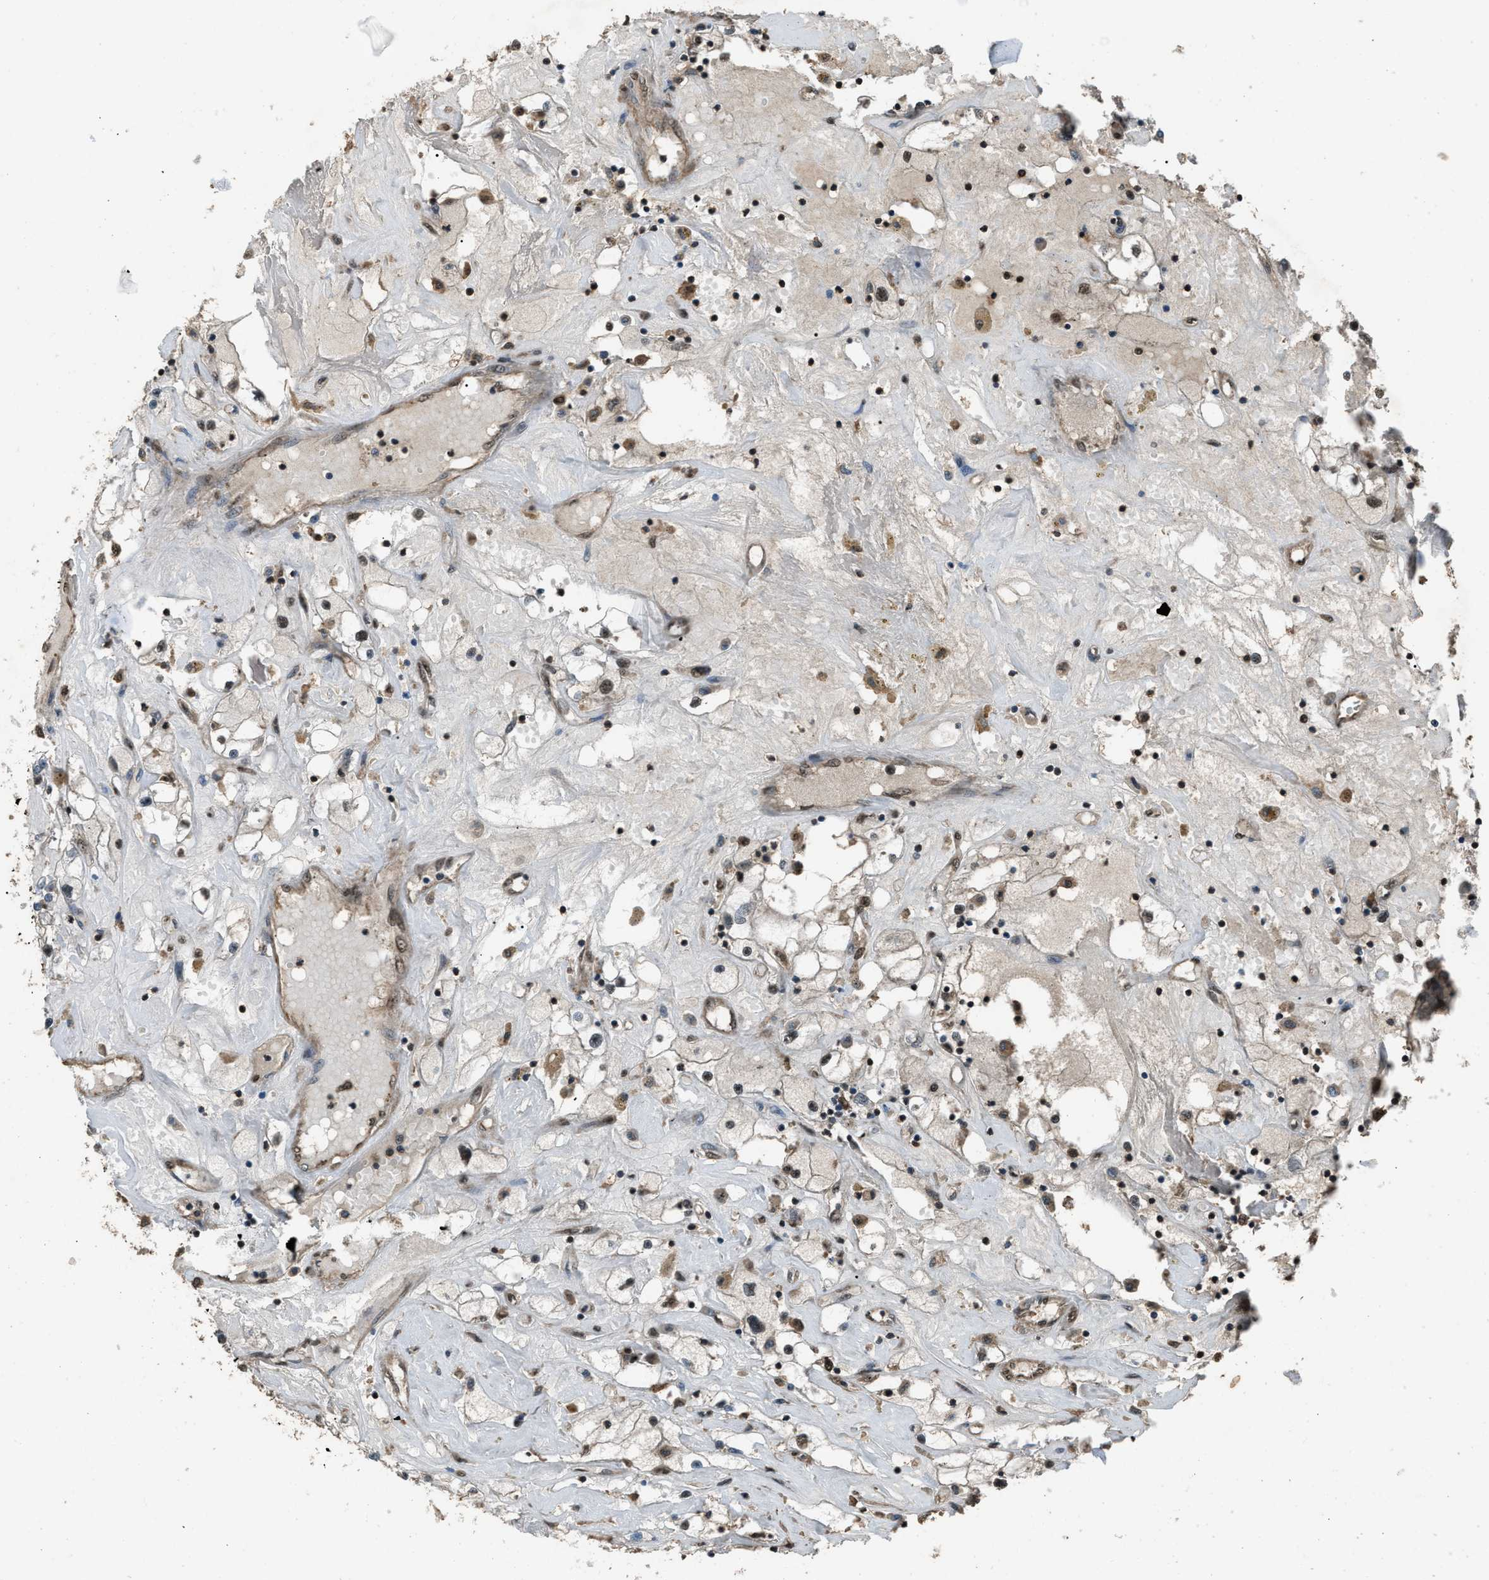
{"staining": {"intensity": "moderate", "quantity": "<25%", "location": "nuclear"}, "tissue": "renal cancer", "cell_type": "Tumor cells", "image_type": "cancer", "snomed": [{"axis": "morphology", "description": "Adenocarcinoma, NOS"}, {"axis": "topography", "description": "Kidney"}], "caption": "Immunohistochemistry (DAB) staining of human renal cancer exhibits moderate nuclear protein staining in about <25% of tumor cells.", "gene": "SERTAD2", "patient": {"sex": "male", "age": 56}}